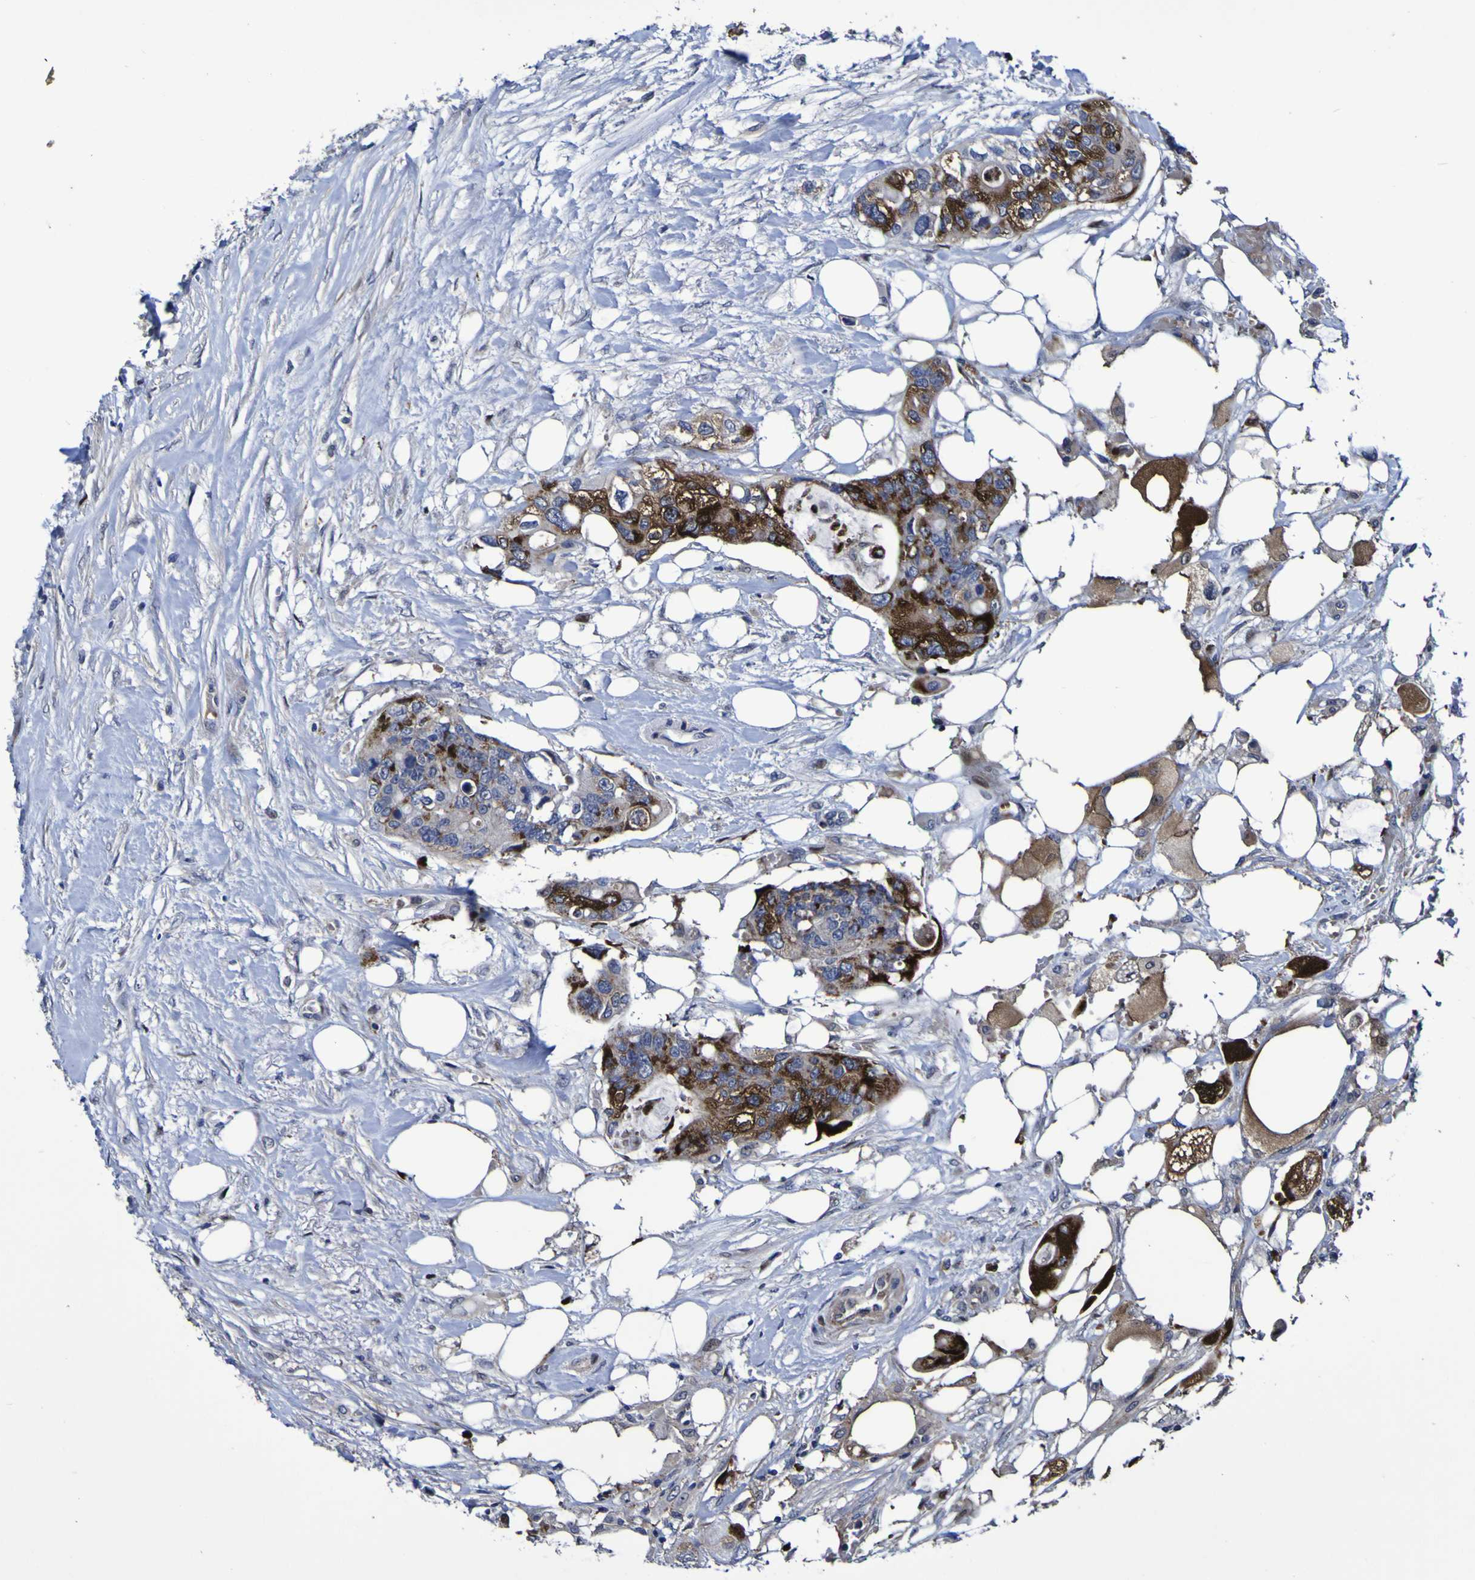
{"staining": {"intensity": "strong", "quantity": ">75%", "location": "cytoplasmic/membranous,nuclear"}, "tissue": "colorectal cancer", "cell_type": "Tumor cells", "image_type": "cancer", "snomed": [{"axis": "morphology", "description": "Adenocarcinoma, NOS"}, {"axis": "topography", "description": "Colon"}], "caption": "This is an image of immunohistochemistry staining of colorectal cancer, which shows strong positivity in the cytoplasmic/membranous and nuclear of tumor cells.", "gene": "MGLL", "patient": {"sex": "female", "age": 57}}